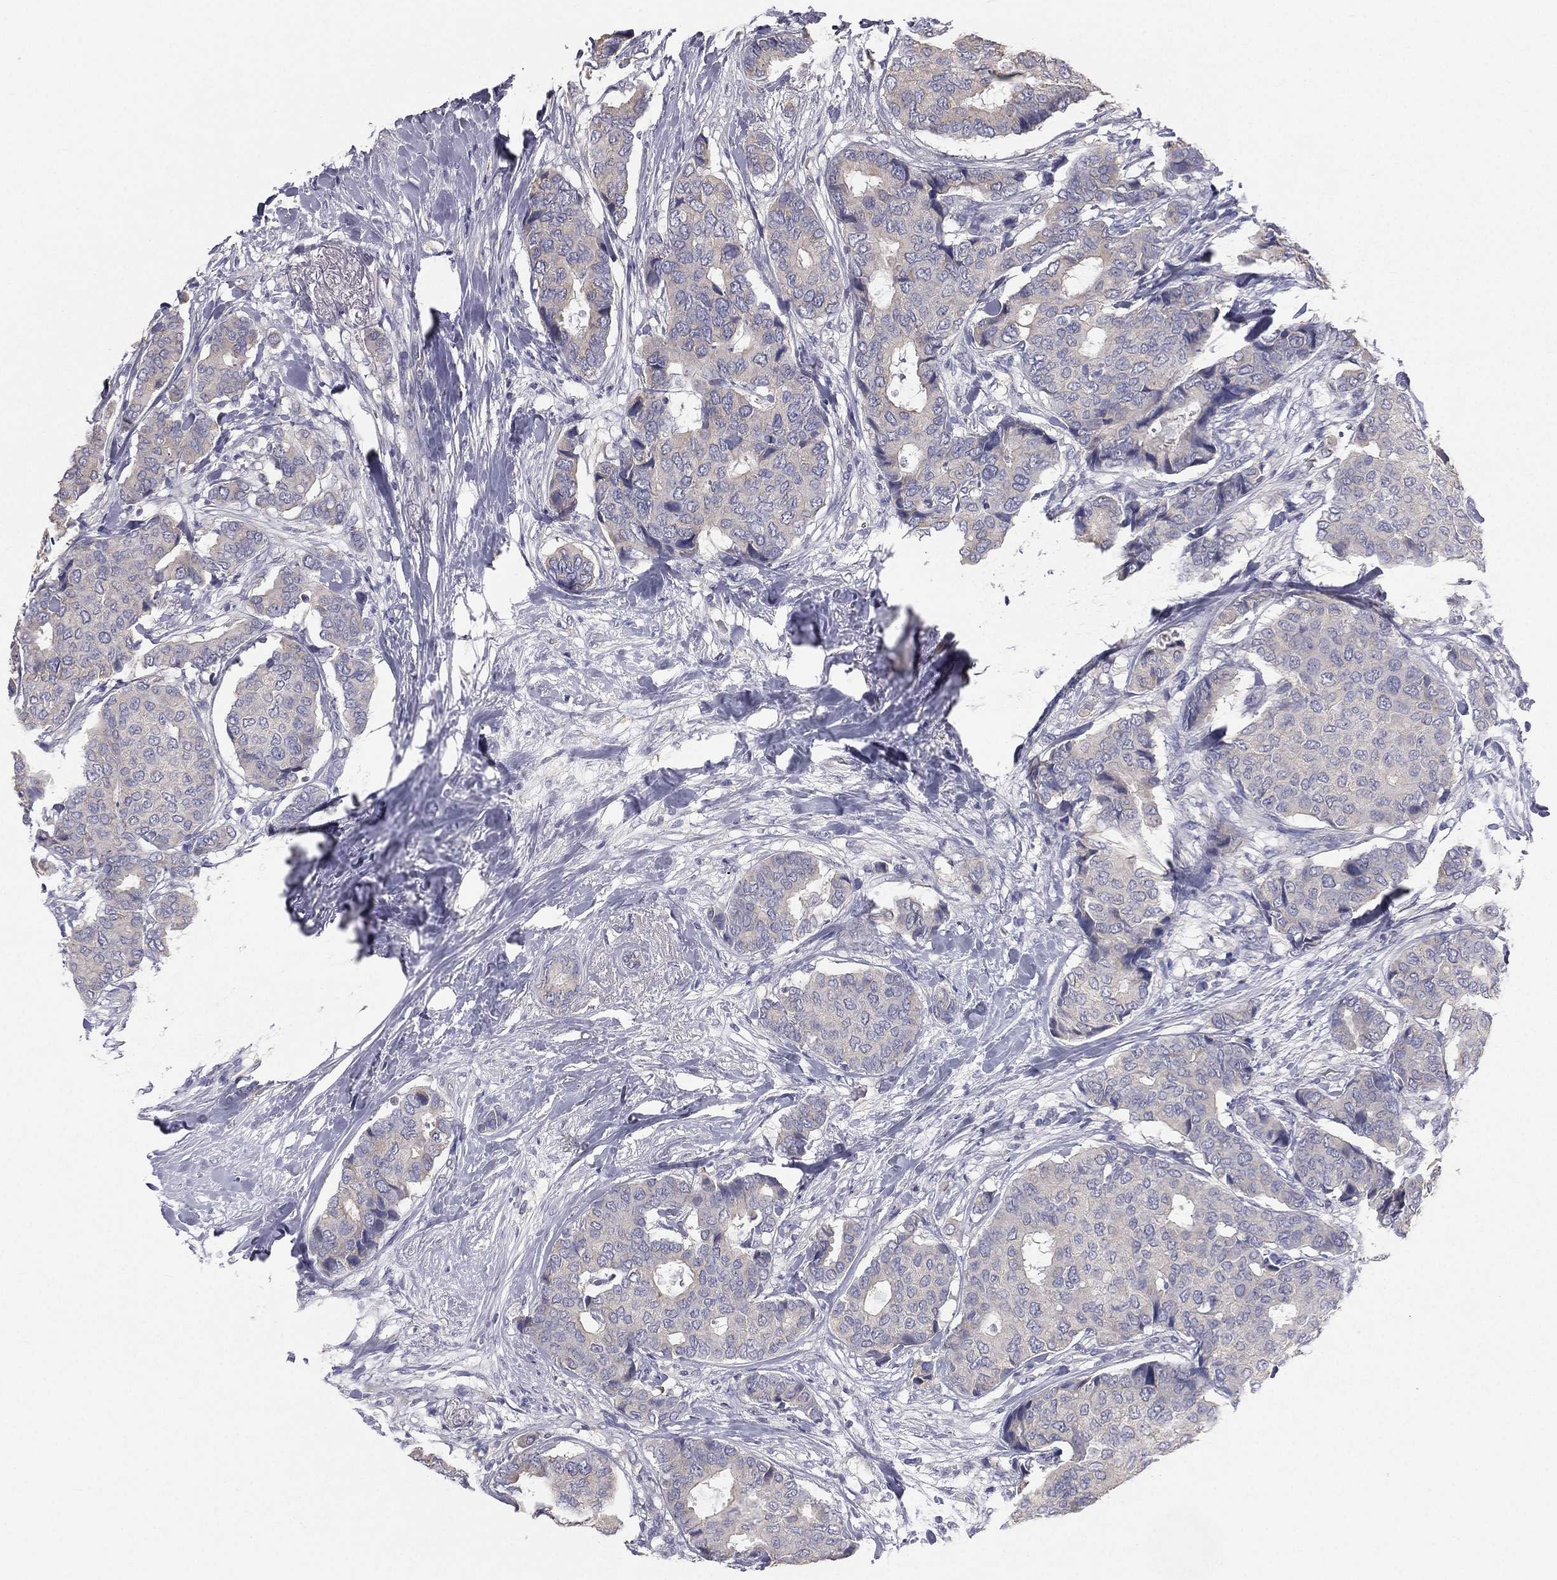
{"staining": {"intensity": "negative", "quantity": "none", "location": "none"}, "tissue": "breast cancer", "cell_type": "Tumor cells", "image_type": "cancer", "snomed": [{"axis": "morphology", "description": "Duct carcinoma"}, {"axis": "topography", "description": "Breast"}], "caption": "High magnification brightfield microscopy of breast cancer (intraductal carcinoma) stained with DAB (brown) and counterstained with hematoxylin (blue): tumor cells show no significant positivity. (Immunohistochemistry (ihc), brightfield microscopy, high magnification).", "gene": "MUC13", "patient": {"sex": "female", "age": 75}}